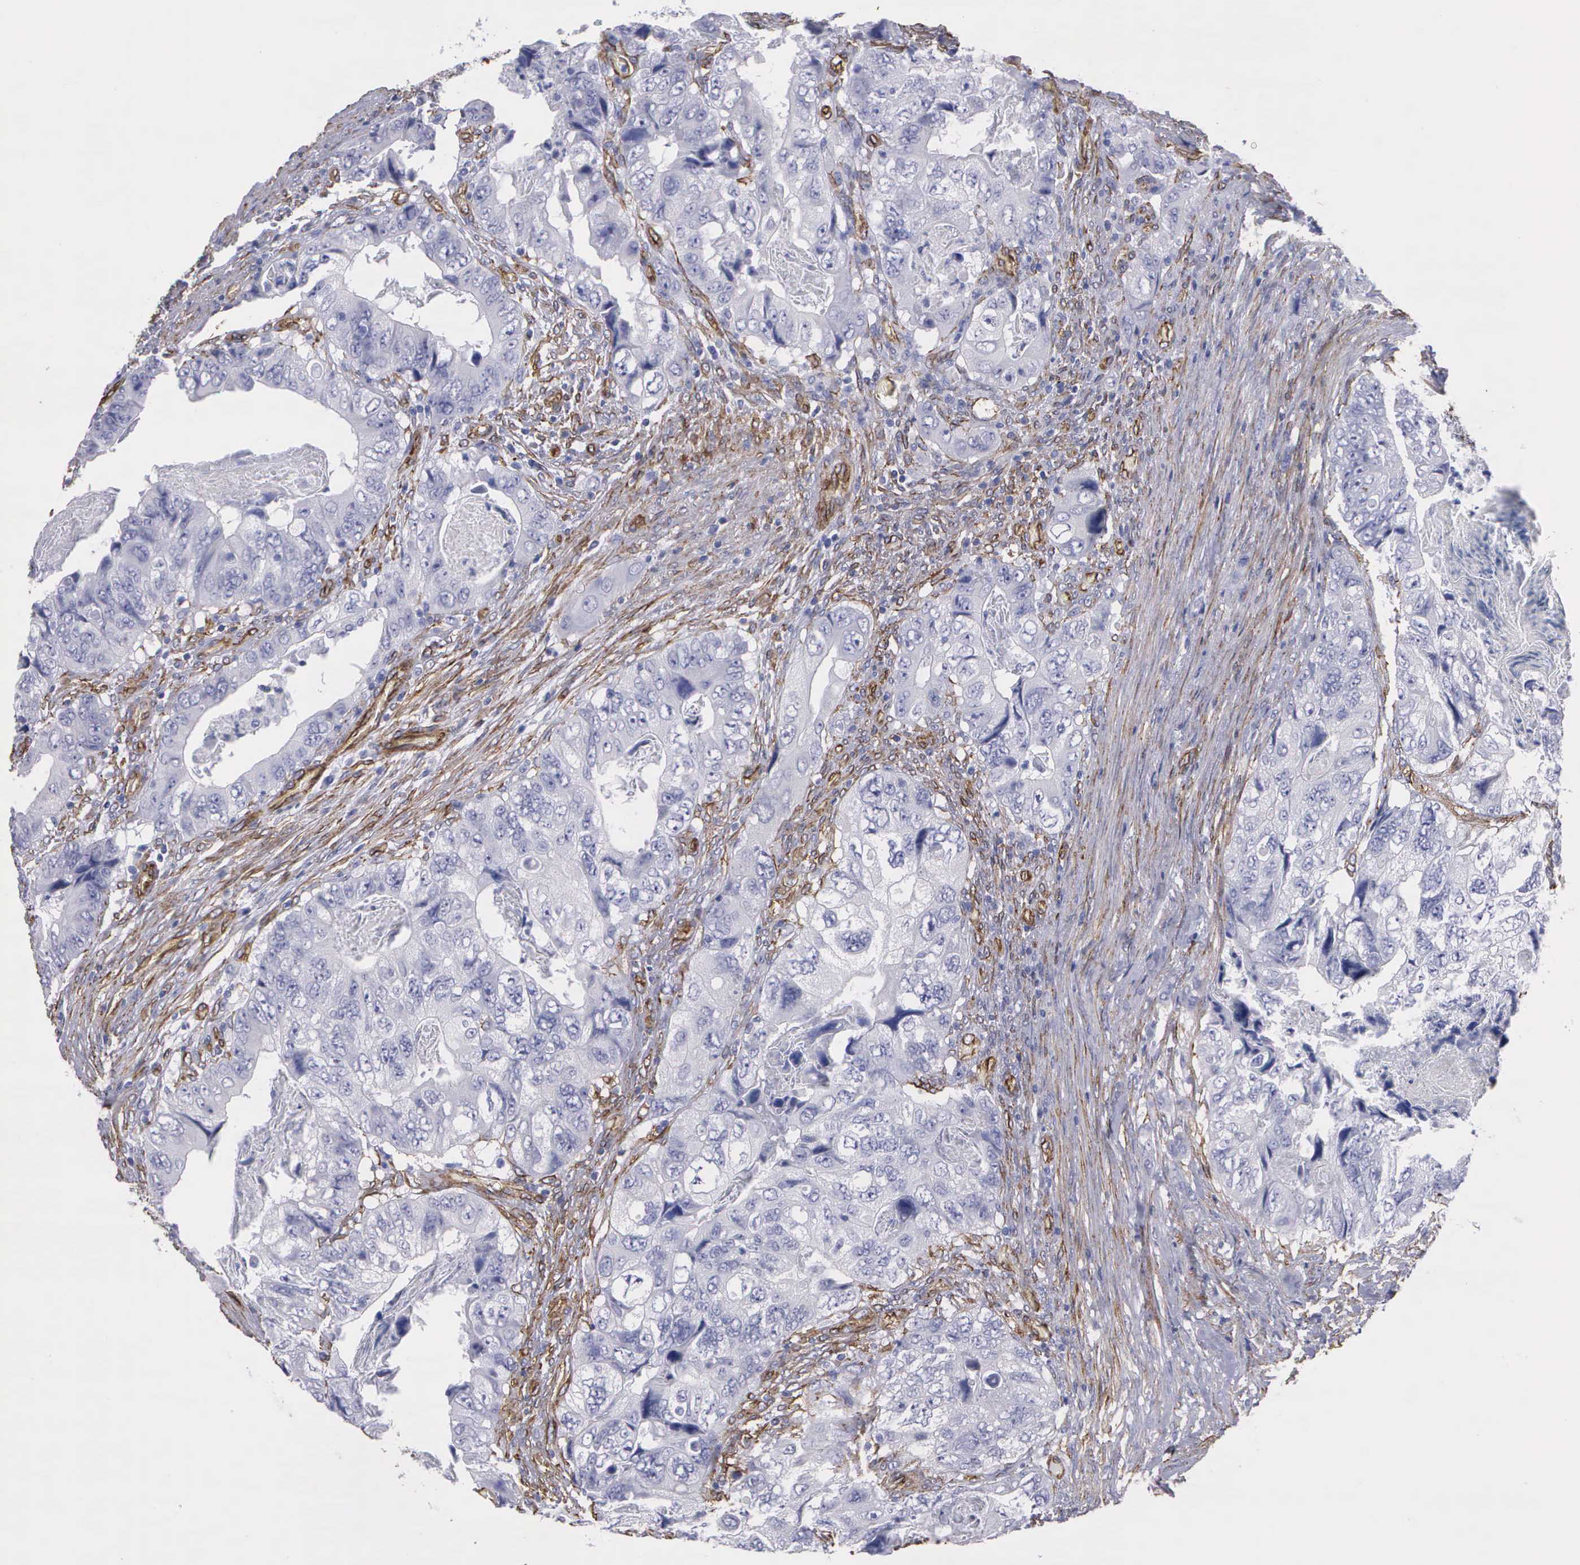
{"staining": {"intensity": "negative", "quantity": "none", "location": "none"}, "tissue": "colorectal cancer", "cell_type": "Tumor cells", "image_type": "cancer", "snomed": [{"axis": "morphology", "description": "Adenocarcinoma, NOS"}, {"axis": "topography", "description": "Rectum"}], "caption": "High magnification brightfield microscopy of colorectal cancer (adenocarcinoma) stained with DAB (brown) and counterstained with hematoxylin (blue): tumor cells show no significant positivity. (Stains: DAB (3,3'-diaminobenzidine) immunohistochemistry (IHC) with hematoxylin counter stain, Microscopy: brightfield microscopy at high magnification).", "gene": "MAGEB10", "patient": {"sex": "female", "age": 82}}